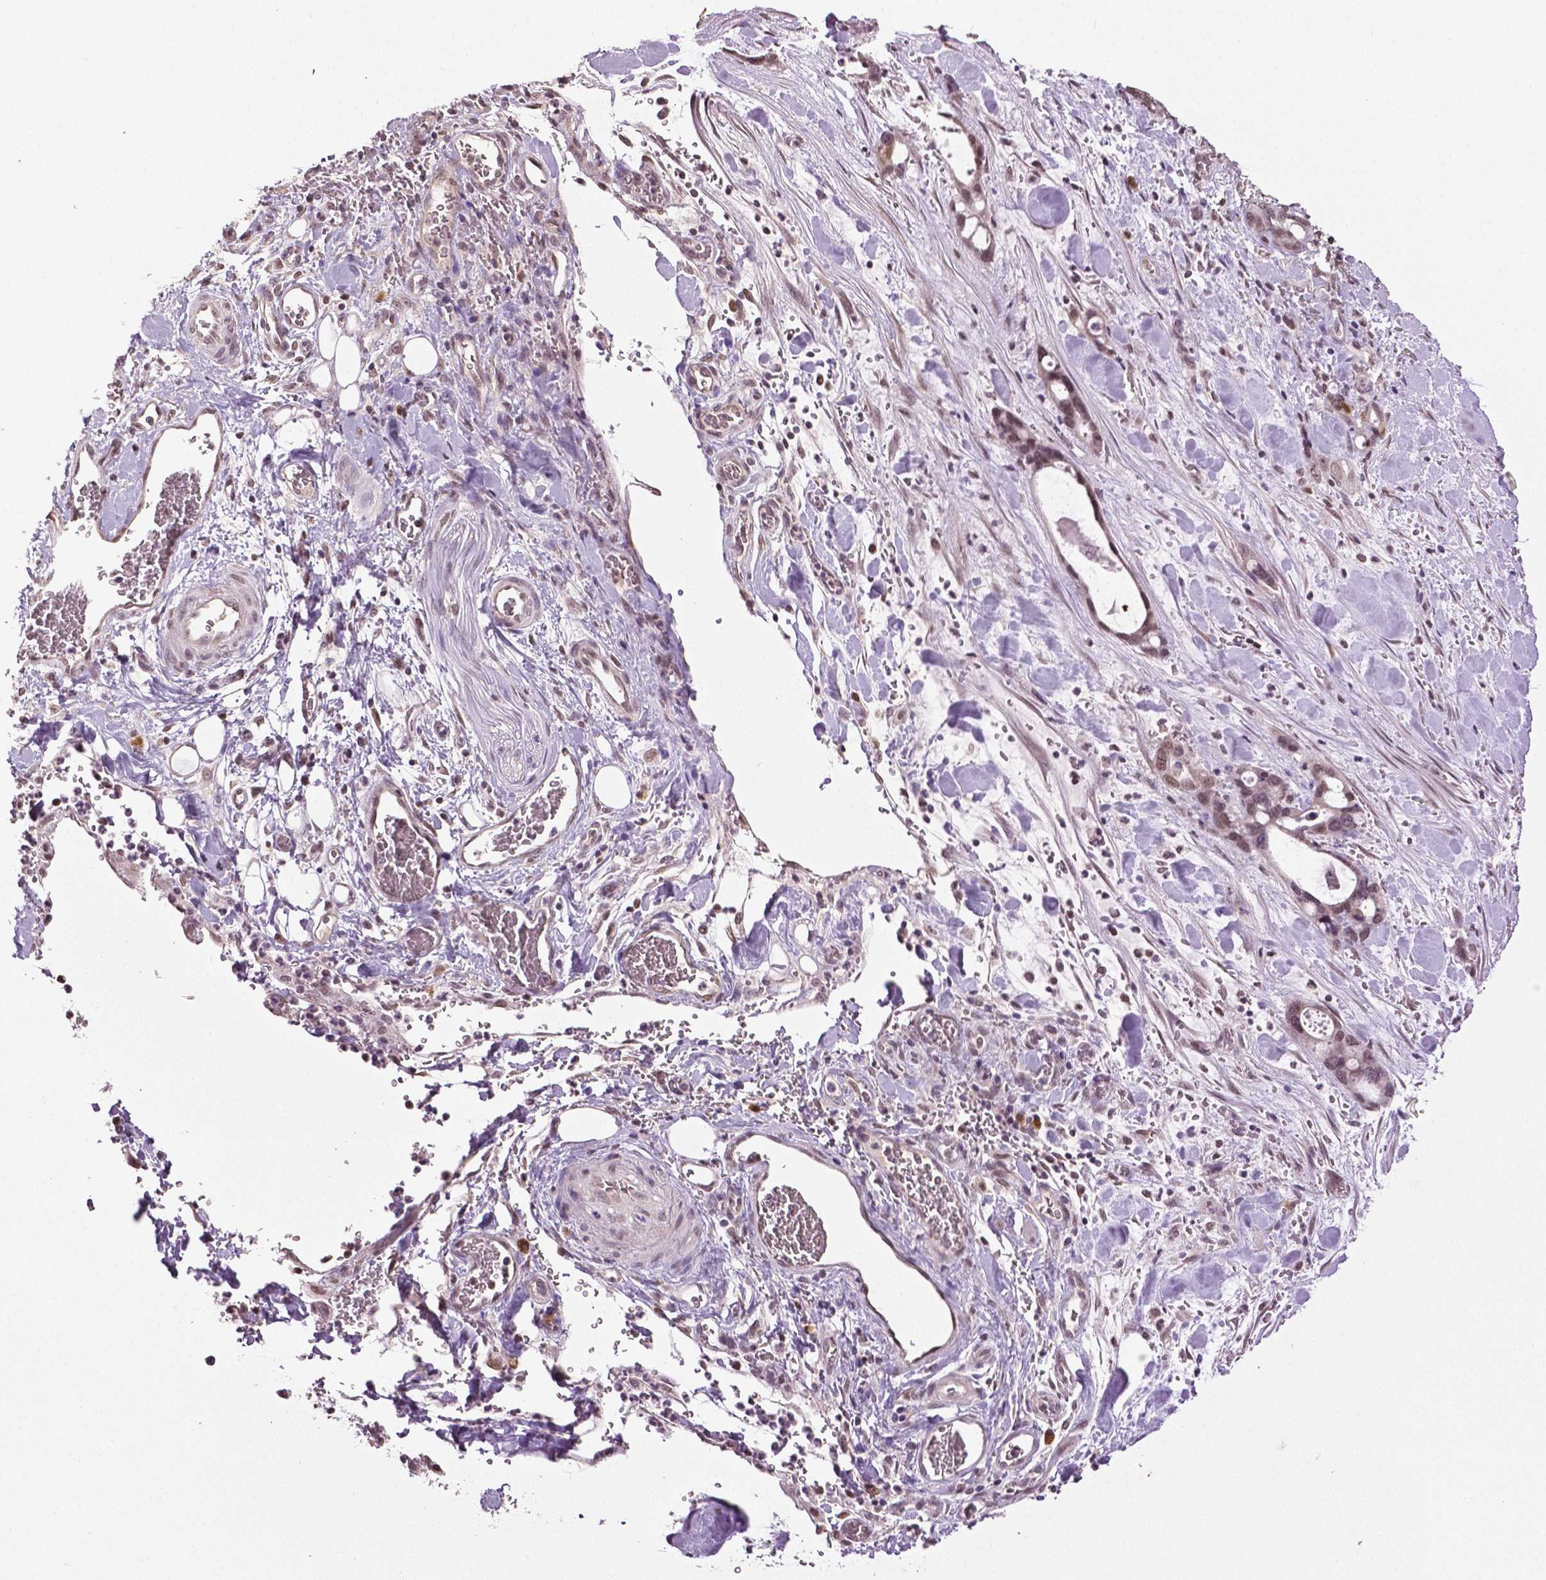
{"staining": {"intensity": "weak", "quantity": ">75%", "location": "nuclear"}, "tissue": "stomach cancer", "cell_type": "Tumor cells", "image_type": "cancer", "snomed": [{"axis": "morphology", "description": "Normal tissue, NOS"}, {"axis": "morphology", "description": "Adenocarcinoma, NOS"}, {"axis": "topography", "description": "Esophagus"}, {"axis": "topography", "description": "Stomach, upper"}], "caption": "Stomach cancer tissue reveals weak nuclear positivity in approximately >75% of tumor cells, visualized by immunohistochemistry.", "gene": "DLX5", "patient": {"sex": "male", "age": 74}}